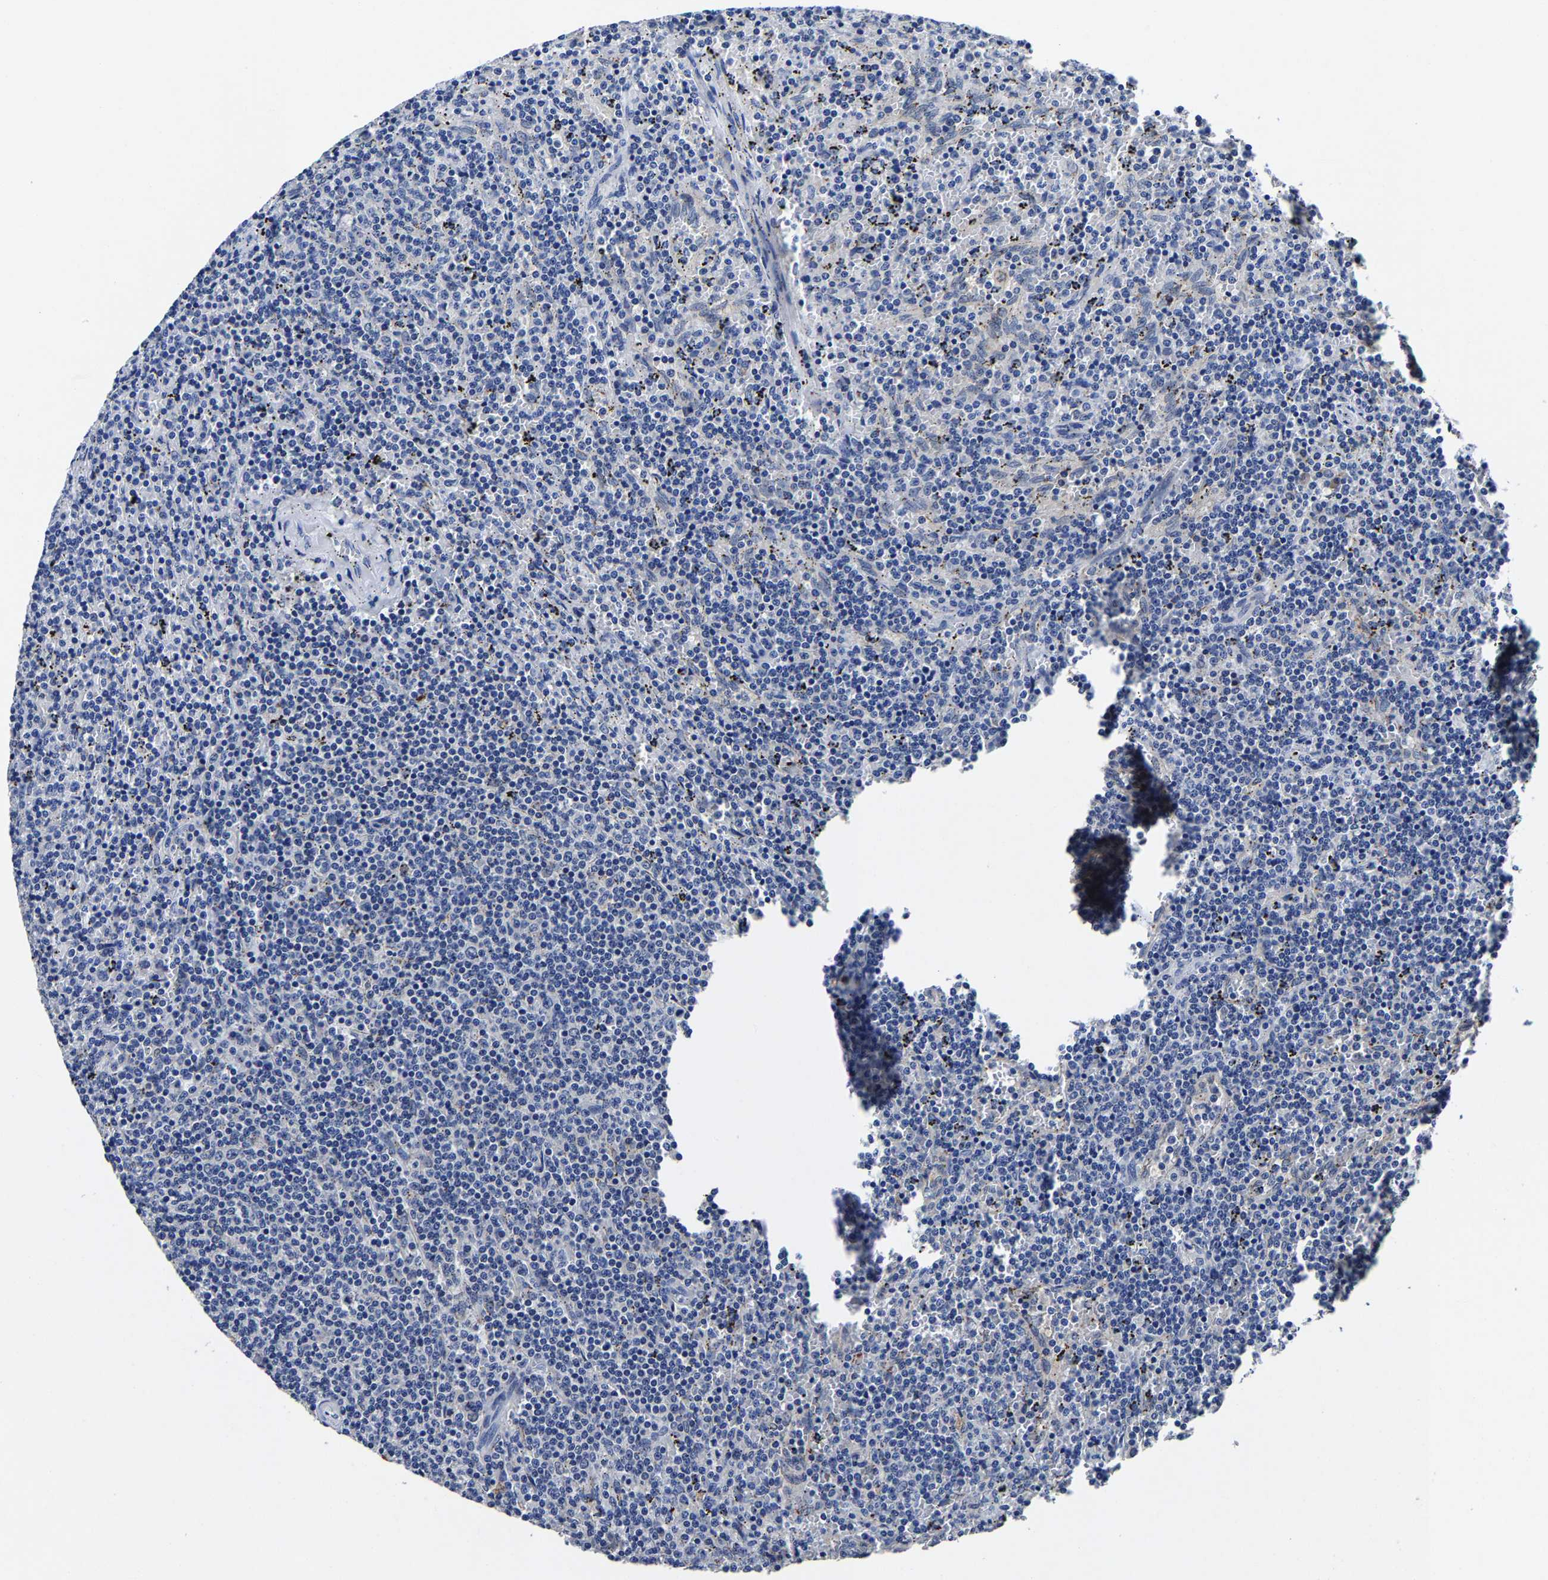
{"staining": {"intensity": "negative", "quantity": "none", "location": "none"}, "tissue": "lymphoma", "cell_type": "Tumor cells", "image_type": "cancer", "snomed": [{"axis": "morphology", "description": "Malignant lymphoma, non-Hodgkin's type, Low grade"}, {"axis": "topography", "description": "Spleen"}], "caption": "Immunohistochemical staining of human lymphoma displays no significant positivity in tumor cells.", "gene": "PSPH", "patient": {"sex": "female", "age": 50}}